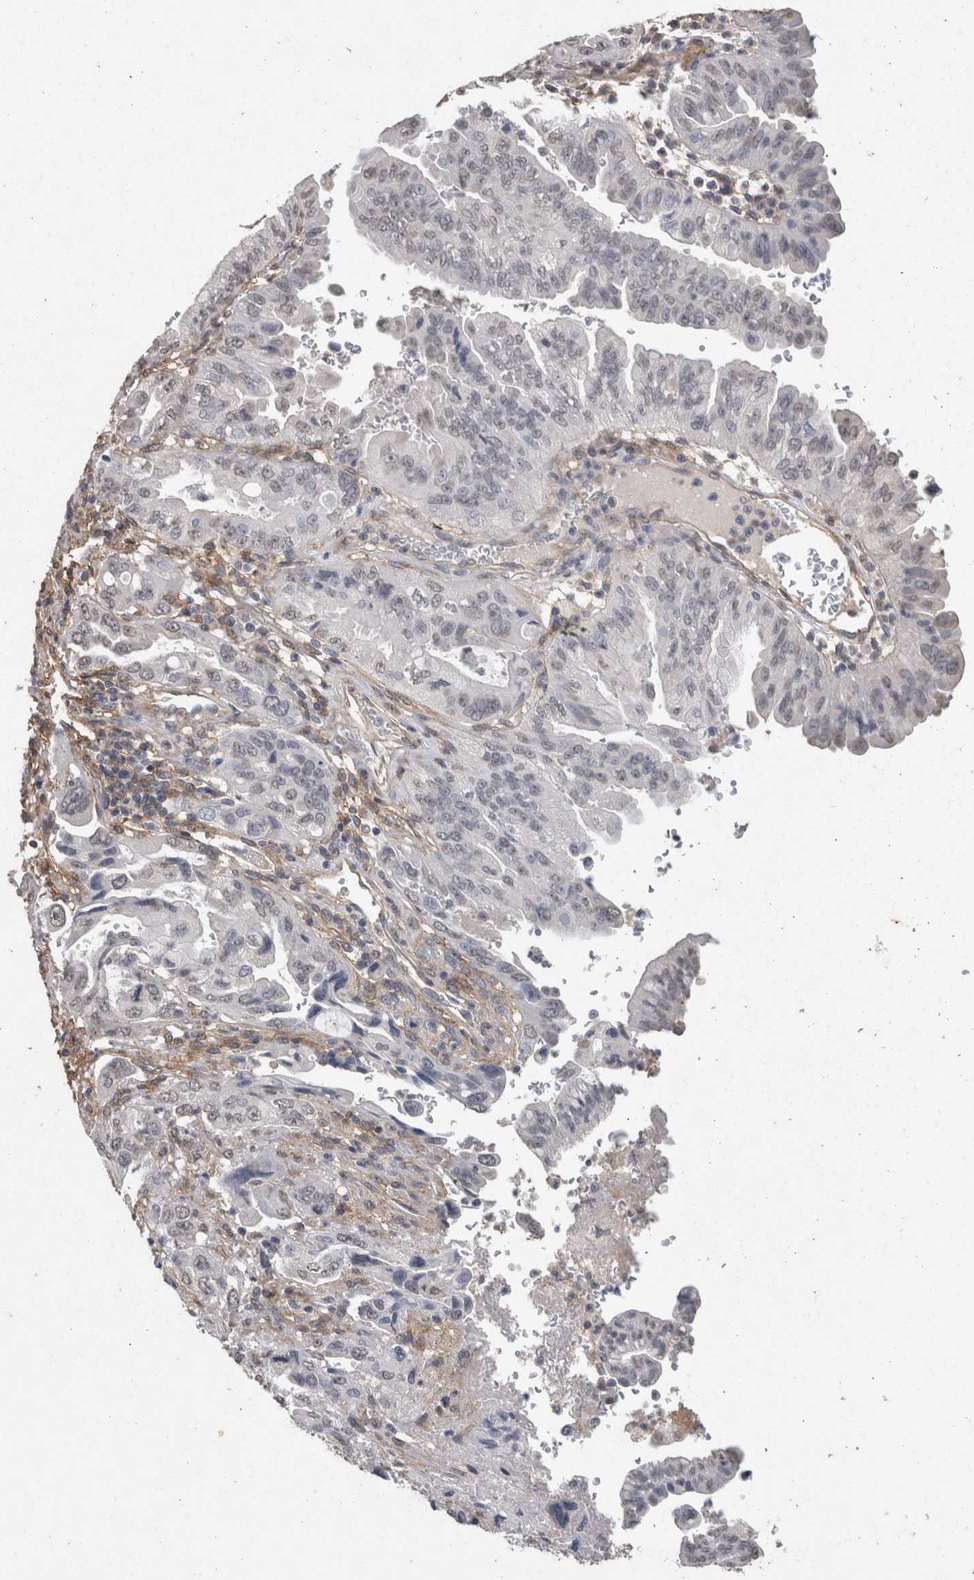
{"staining": {"intensity": "negative", "quantity": "none", "location": "none"}, "tissue": "pancreatic cancer", "cell_type": "Tumor cells", "image_type": "cancer", "snomed": [{"axis": "morphology", "description": "Adenocarcinoma, NOS"}, {"axis": "topography", "description": "Pancreas"}], "caption": "Protein analysis of pancreatic cancer (adenocarcinoma) displays no significant positivity in tumor cells.", "gene": "RECK", "patient": {"sex": "male", "age": 70}}